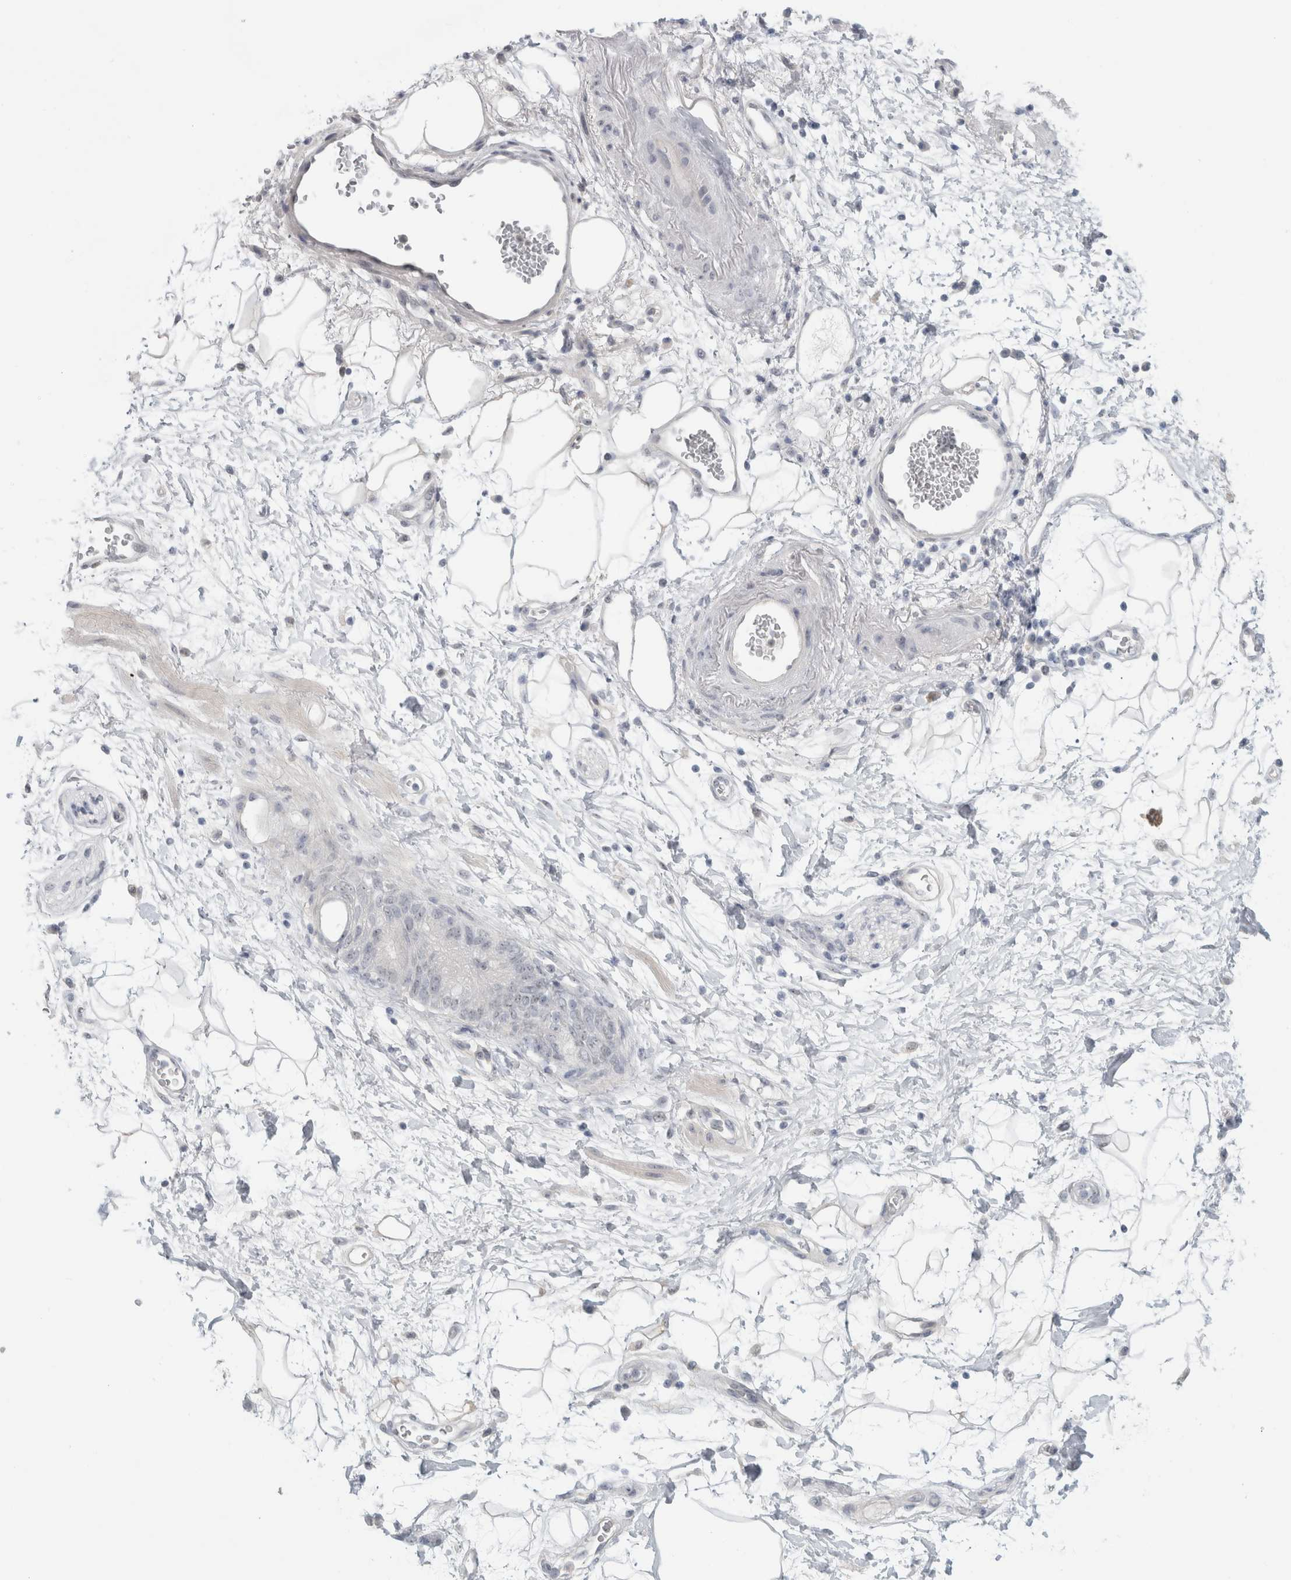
{"staining": {"intensity": "negative", "quantity": "none", "location": "none"}, "tissue": "adipose tissue", "cell_type": "Adipocytes", "image_type": "normal", "snomed": [{"axis": "morphology", "description": "Normal tissue, NOS"}, {"axis": "morphology", "description": "Adenocarcinoma, NOS"}, {"axis": "topography", "description": "Duodenum"}, {"axis": "topography", "description": "Peripheral nerve tissue"}], "caption": "Immunohistochemistry micrograph of unremarkable adipose tissue: adipose tissue stained with DAB (3,3'-diaminobenzidine) exhibits no significant protein positivity in adipocytes.", "gene": "FMR1NB", "patient": {"sex": "female", "age": 60}}